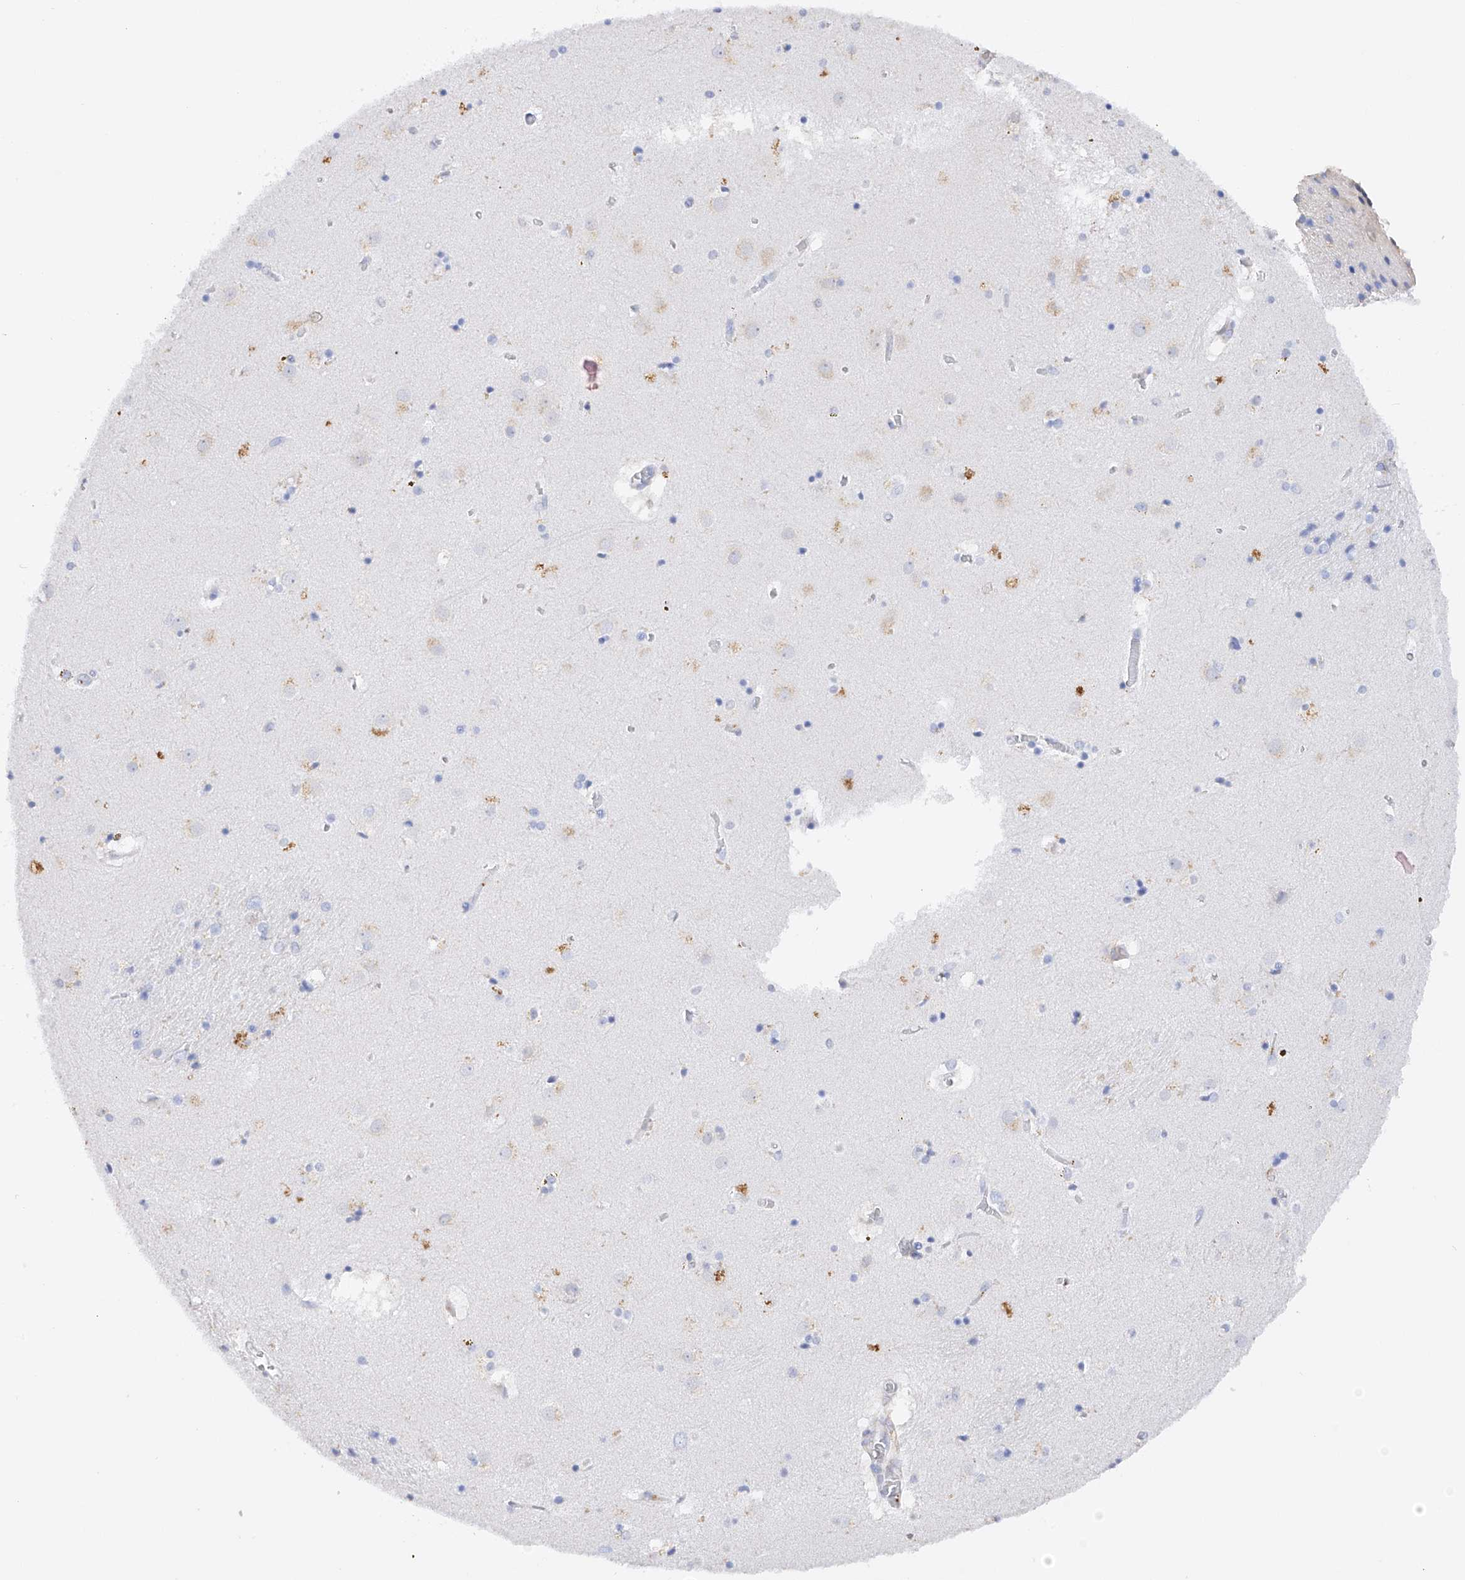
{"staining": {"intensity": "negative", "quantity": "none", "location": "none"}, "tissue": "caudate", "cell_type": "Glial cells", "image_type": "normal", "snomed": [{"axis": "morphology", "description": "Normal tissue, NOS"}, {"axis": "topography", "description": "Lateral ventricle wall"}], "caption": "A high-resolution histopathology image shows immunohistochemistry (IHC) staining of unremarkable caudate, which shows no significant staining in glial cells. The staining was performed using DAB (3,3'-diaminobenzidine) to visualize the protein expression in brown, while the nuclei were stained in blue with hematoxylin (Magnification: 20x).", "gene": "PDIA5", "patient": {"sex": "male", "age": 70}}